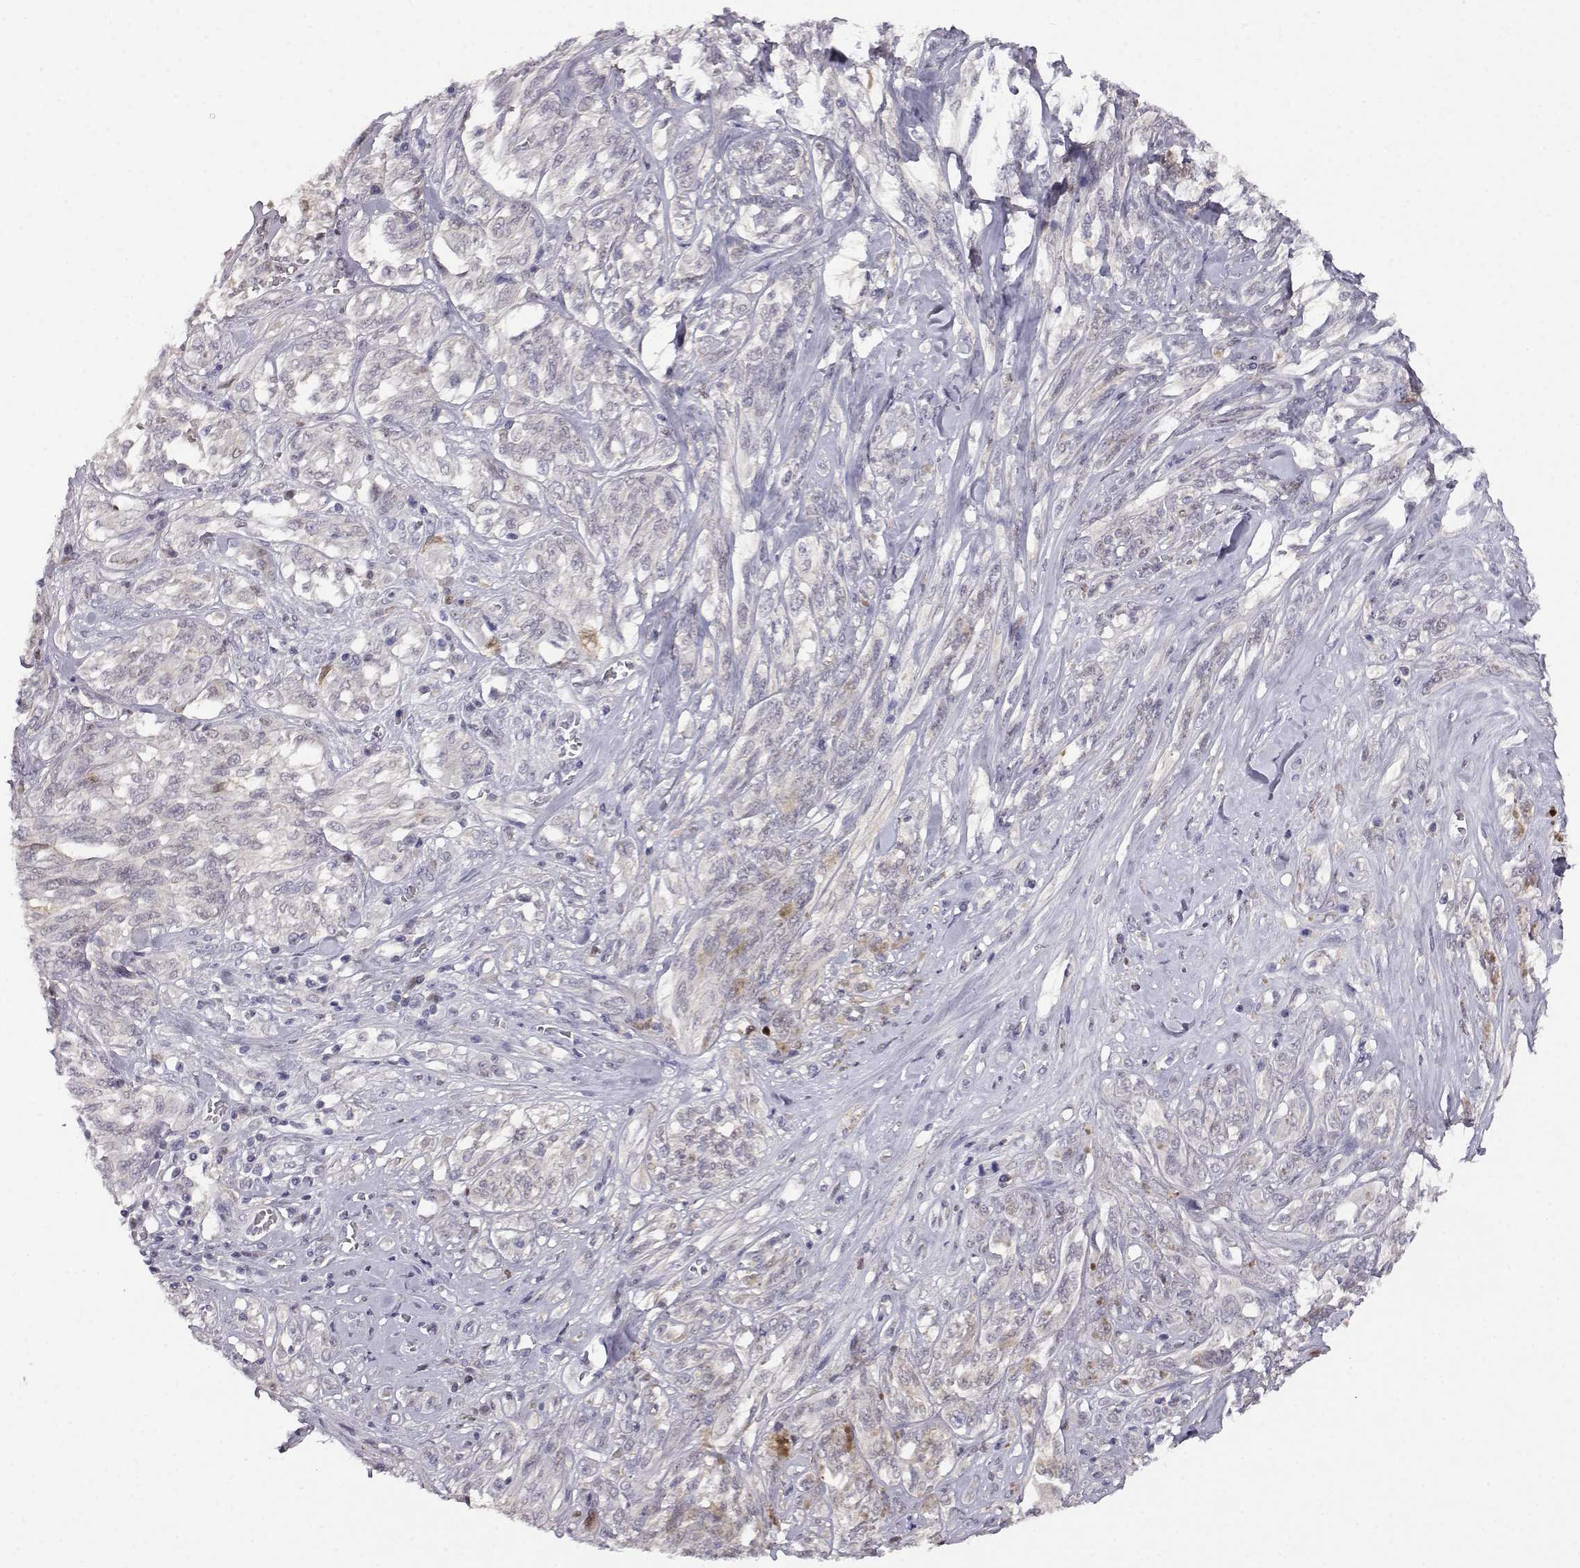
{"staining": {"intensity": "negative", "quantity": "none", "location": "none"}, "tissue": "melanoma", "cell_type": "Tumor cells", "image_type": "cancer", "snomed": [{"axis": "morphology", "description": "Malignant melanoma, NOS"}, {"axis": "topography", "description": "Skin"}], "caption": "Tumor cells show no significant staining in melanoma. (DAB IHC visualized using brightfield microscopy, high magnification).", "gene": "AKR1B1", "patient": {"sex": "female", "age": 91}}